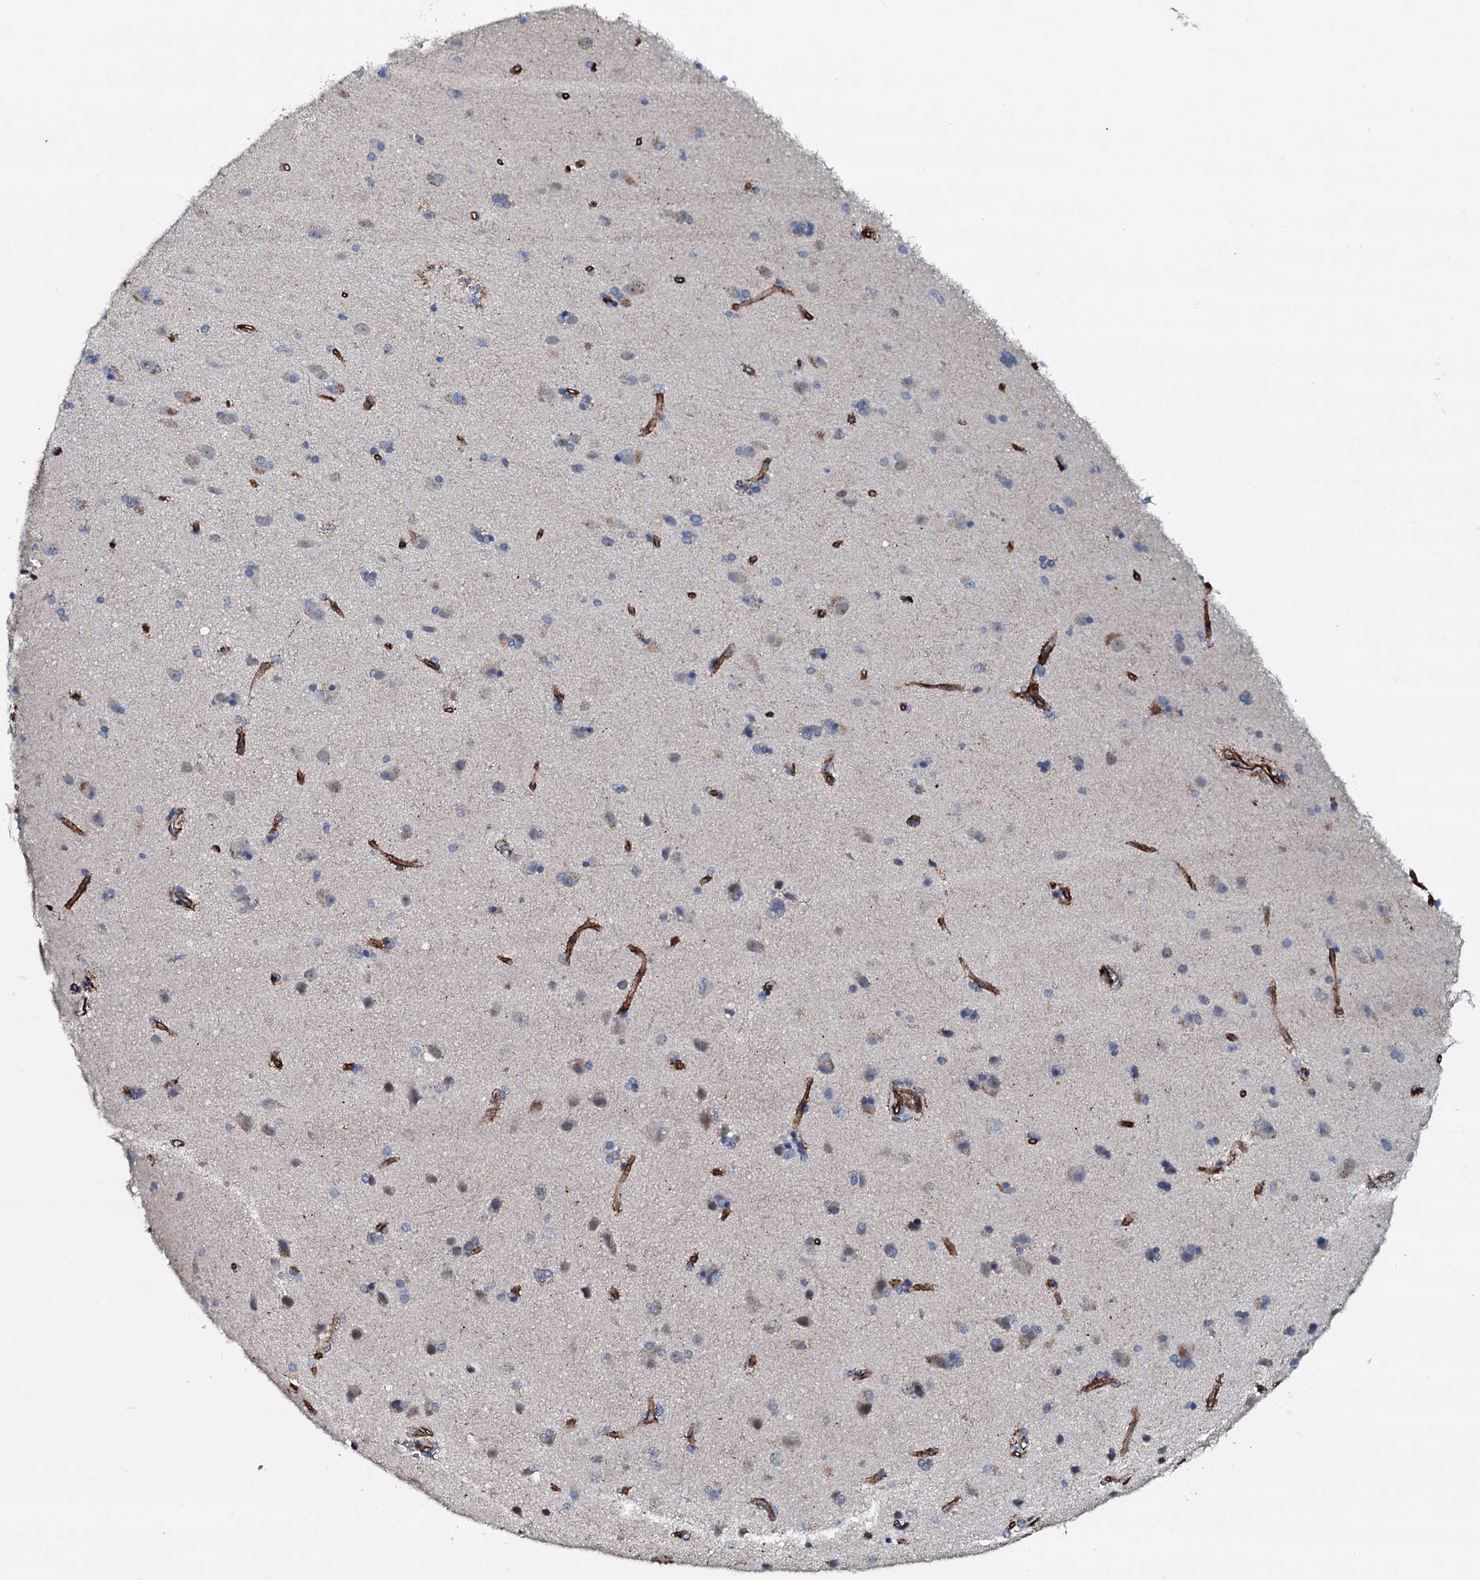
{"staining": {"intensity": "strong", "quantity": ">75%", "location": "cytoplasmic/membranous"}, "tissue": "cerebral cortex", "cell_type": "Endothelial cells", "image_type": "normal", "snomed": [{"axis": "morphology", "description": "Normal tissue, NOS"}, {"axis": "topography", "description": "Cerebral cortex"}], "caption": "Cerebral cortex stained with DAB immunohistochemistry exhibits high levels of strong cytoplasmic/membranous staining in approximately >75% of endothelial cells. The staining was performed using DAB (3,3'-diaminobenzidine) to visualize the protein expression in brown, while the nuclei were stained in blue with hematoxylin (Magnification: 20x).", "gene": "CLEC14A", "patient": {"sex": "male", "age": 62}}